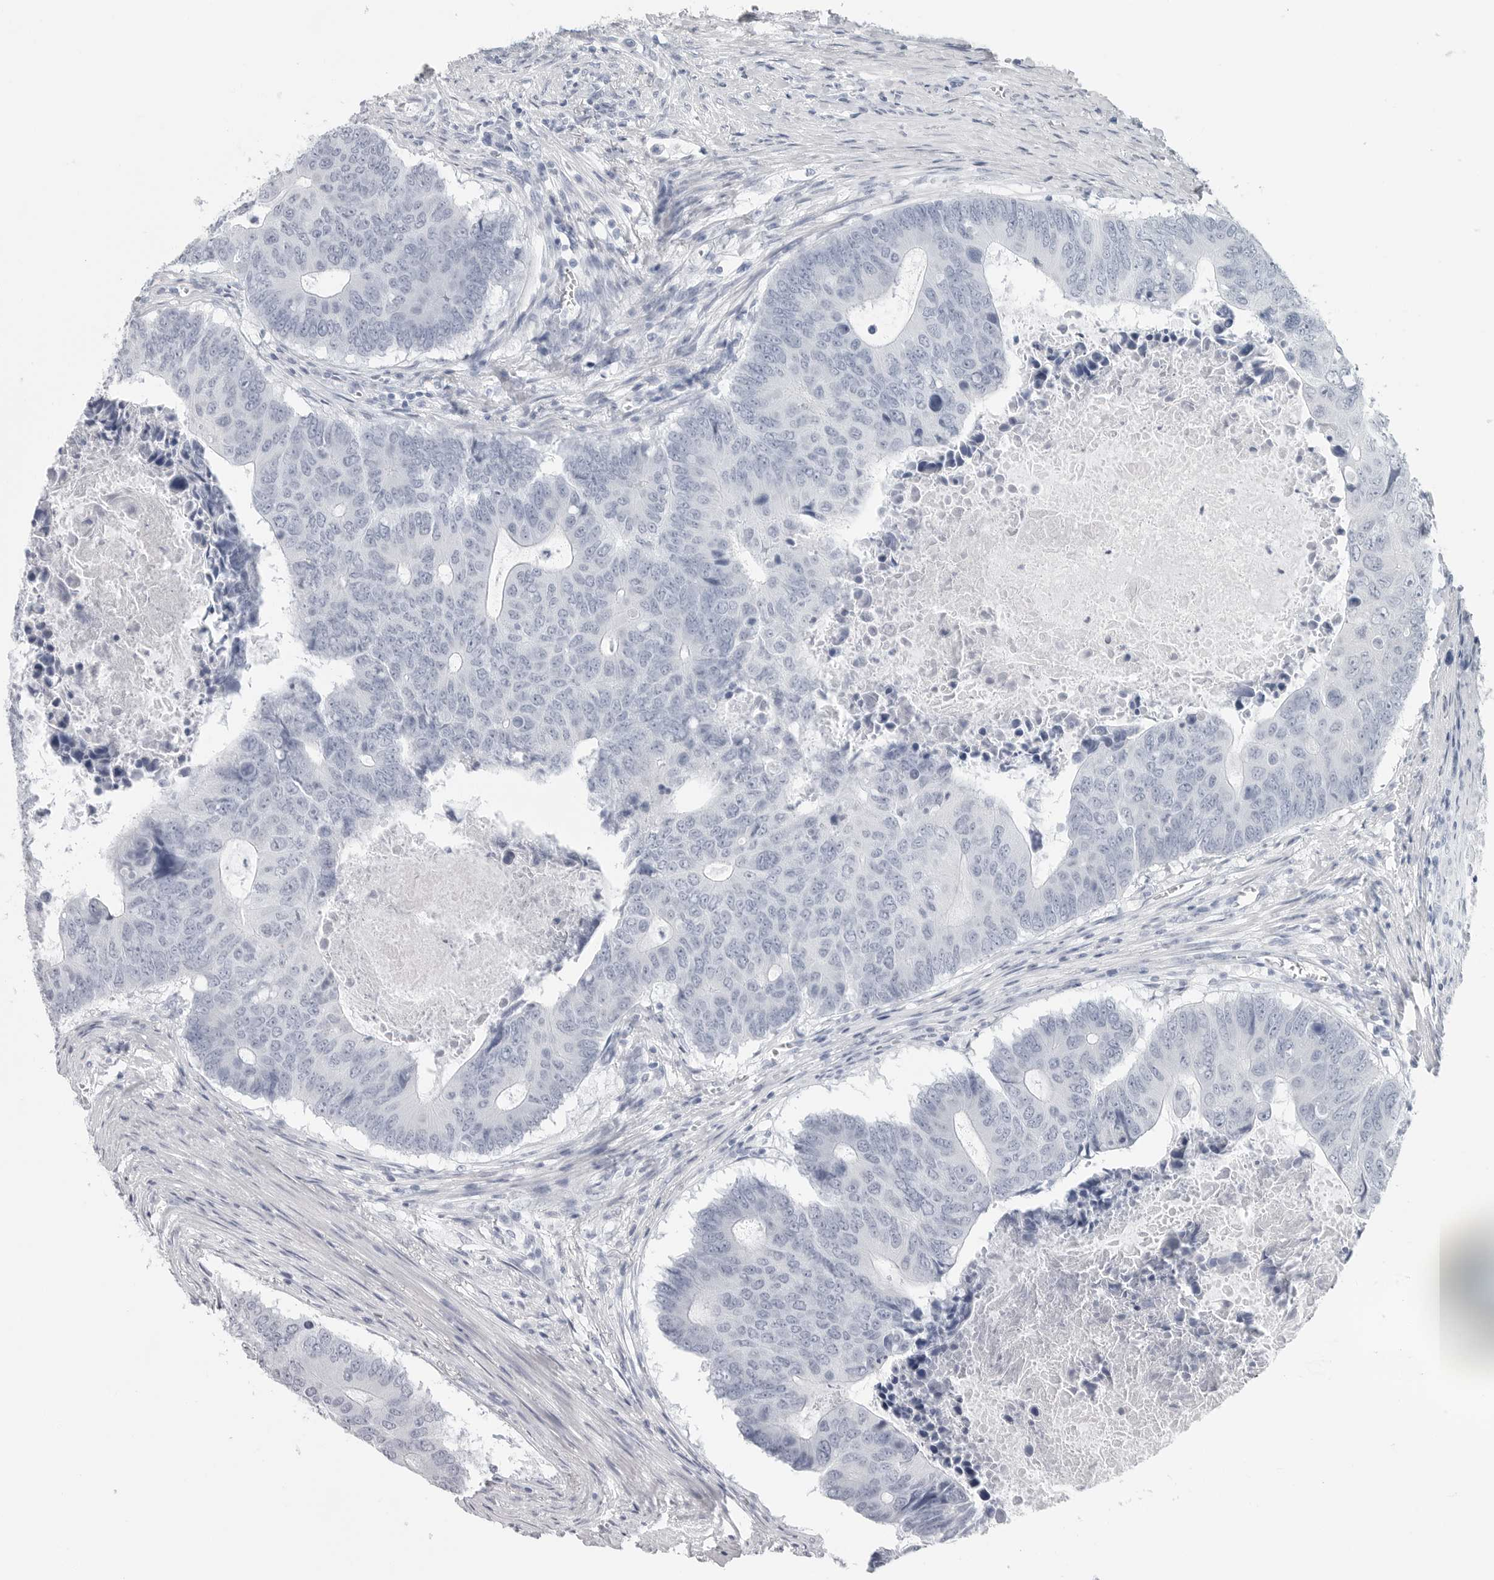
{"staining": {"intensity": "negative", "quantity": "none", "location": "none"}, "tissue": "colorectal cancer", "cell_type": "Tumor cells", "image_type": "cancer", "snomed": [{"axis": "morphology", "description": "Adenocarcinoma, NOS"}, {"axis": "topography", "description": "Colon"}], "caption": "This is an immunohistochemistry image of human adenocarcinoma (colorectal). There is no expression in tumor cells.", "gene": "CSH1", "patient": {"sex": "male", "age": 87}}